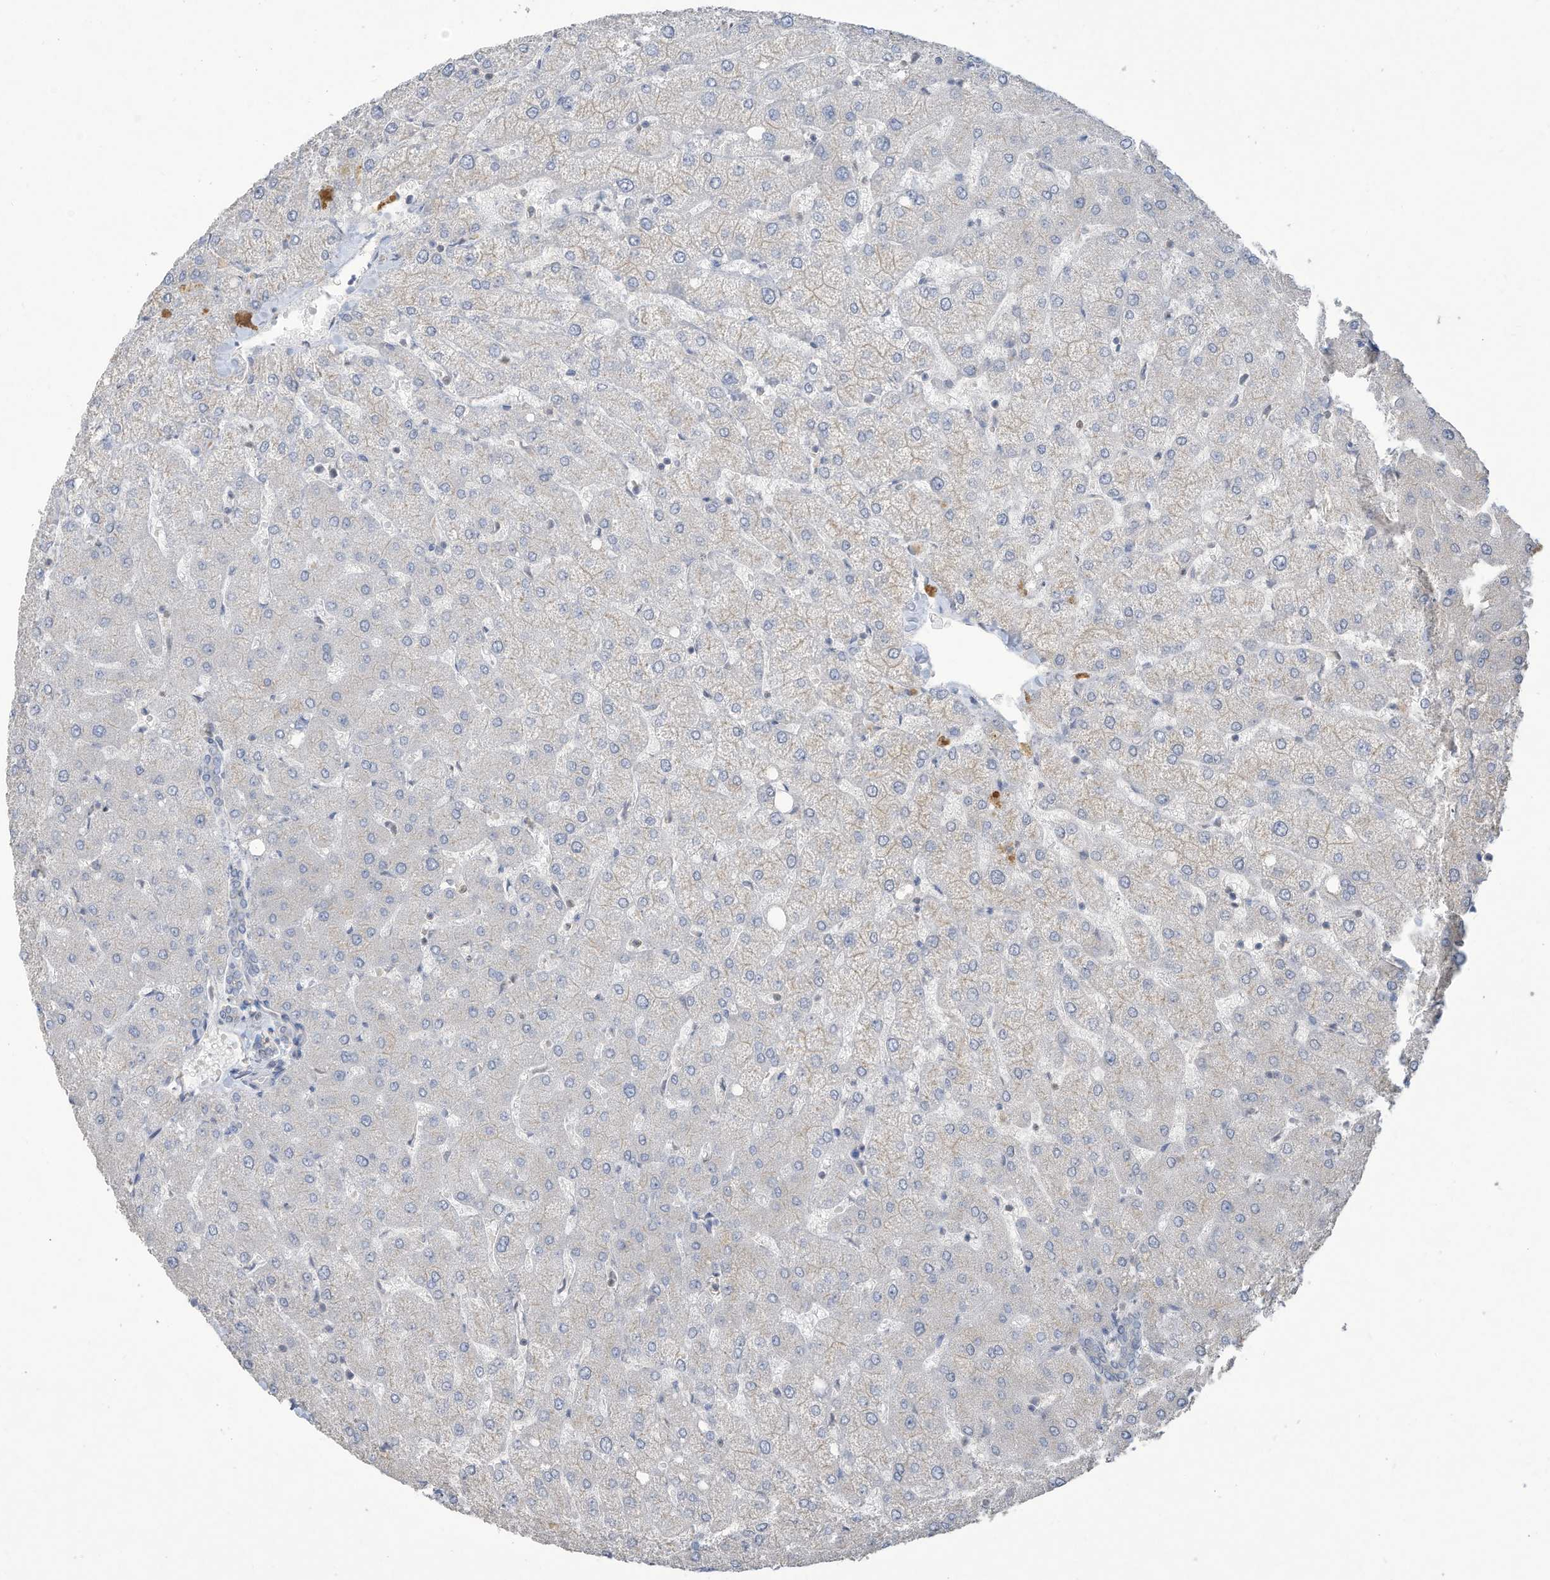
{"staining": {"intensity": "negative", "quantity": "none", "location": "none"}, "tissue": "liver", "cell_type": "Cholangiocytes", "image_type": "normal", "snomed": [{"axis": "morphology", "description": "Normal tissue, NOS"}, {"axis": "topography", "description": "Liver"}], "caption": "An IHC image of benign liver is shown. There is no staining in cholangiocytes of liver. (DAB (3,3'-diaminobenzidine) immunohistochemistry (IHC), high magnification).", "gene": "HAS3", "patient": {"sex": "female", "age": 54}}